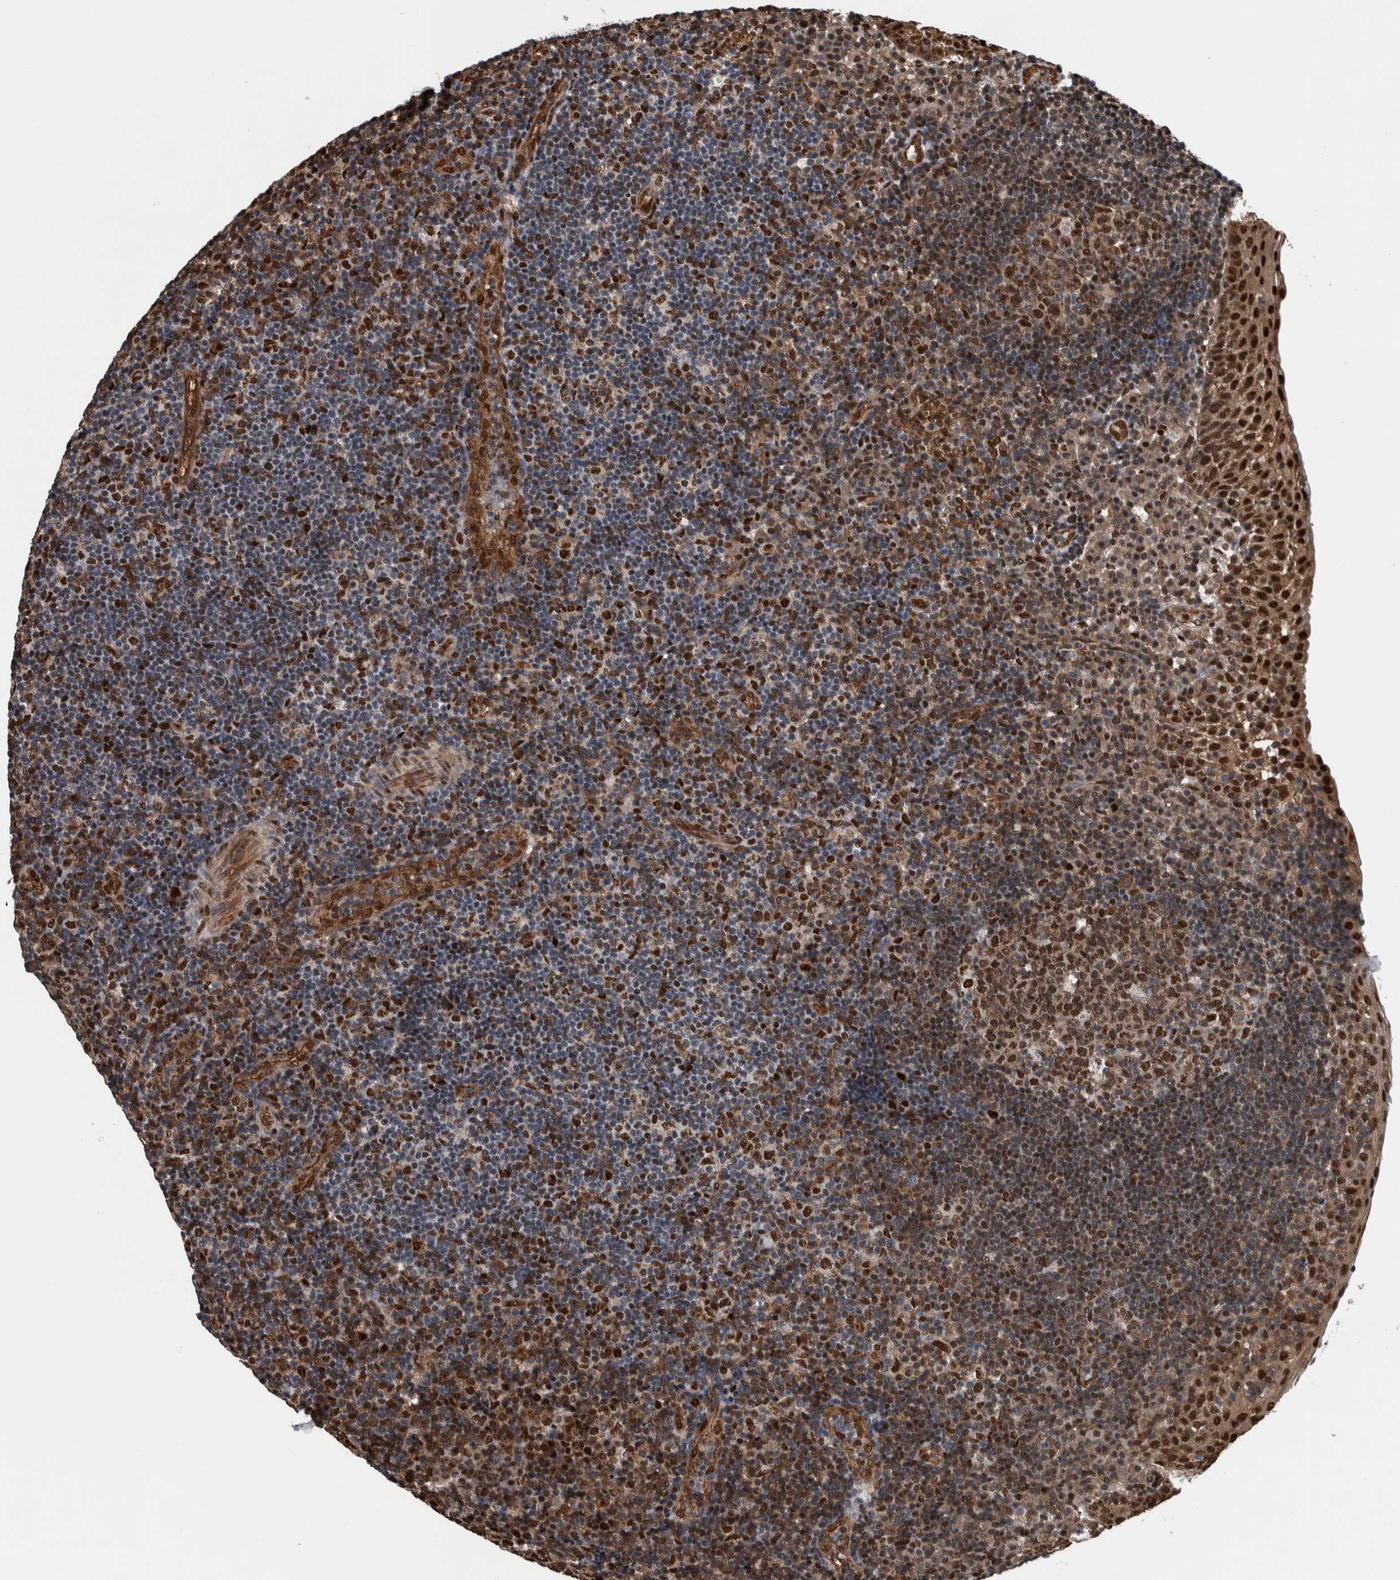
{"staining": {"intensity": "strong", "quantity": ">75%", "location": "nuclear"}, "tissue": "tonsil", "cell_type": "Germinal center cells", "image_type": "normal", "snomed": [{"axis": "morphology", "description": "Normal tissue, NOS"}, {"axis": "topography", "description": "Tonsil"}], "caption": "The histopathology image demonstrates immunohistochemical staining of unremarkable tonsil. There is strong nuclear positivity is identified in approximately >75% of germinal center cells.", "gene": "FAM135B", "patient": {"sex": "female", "age": 40}}